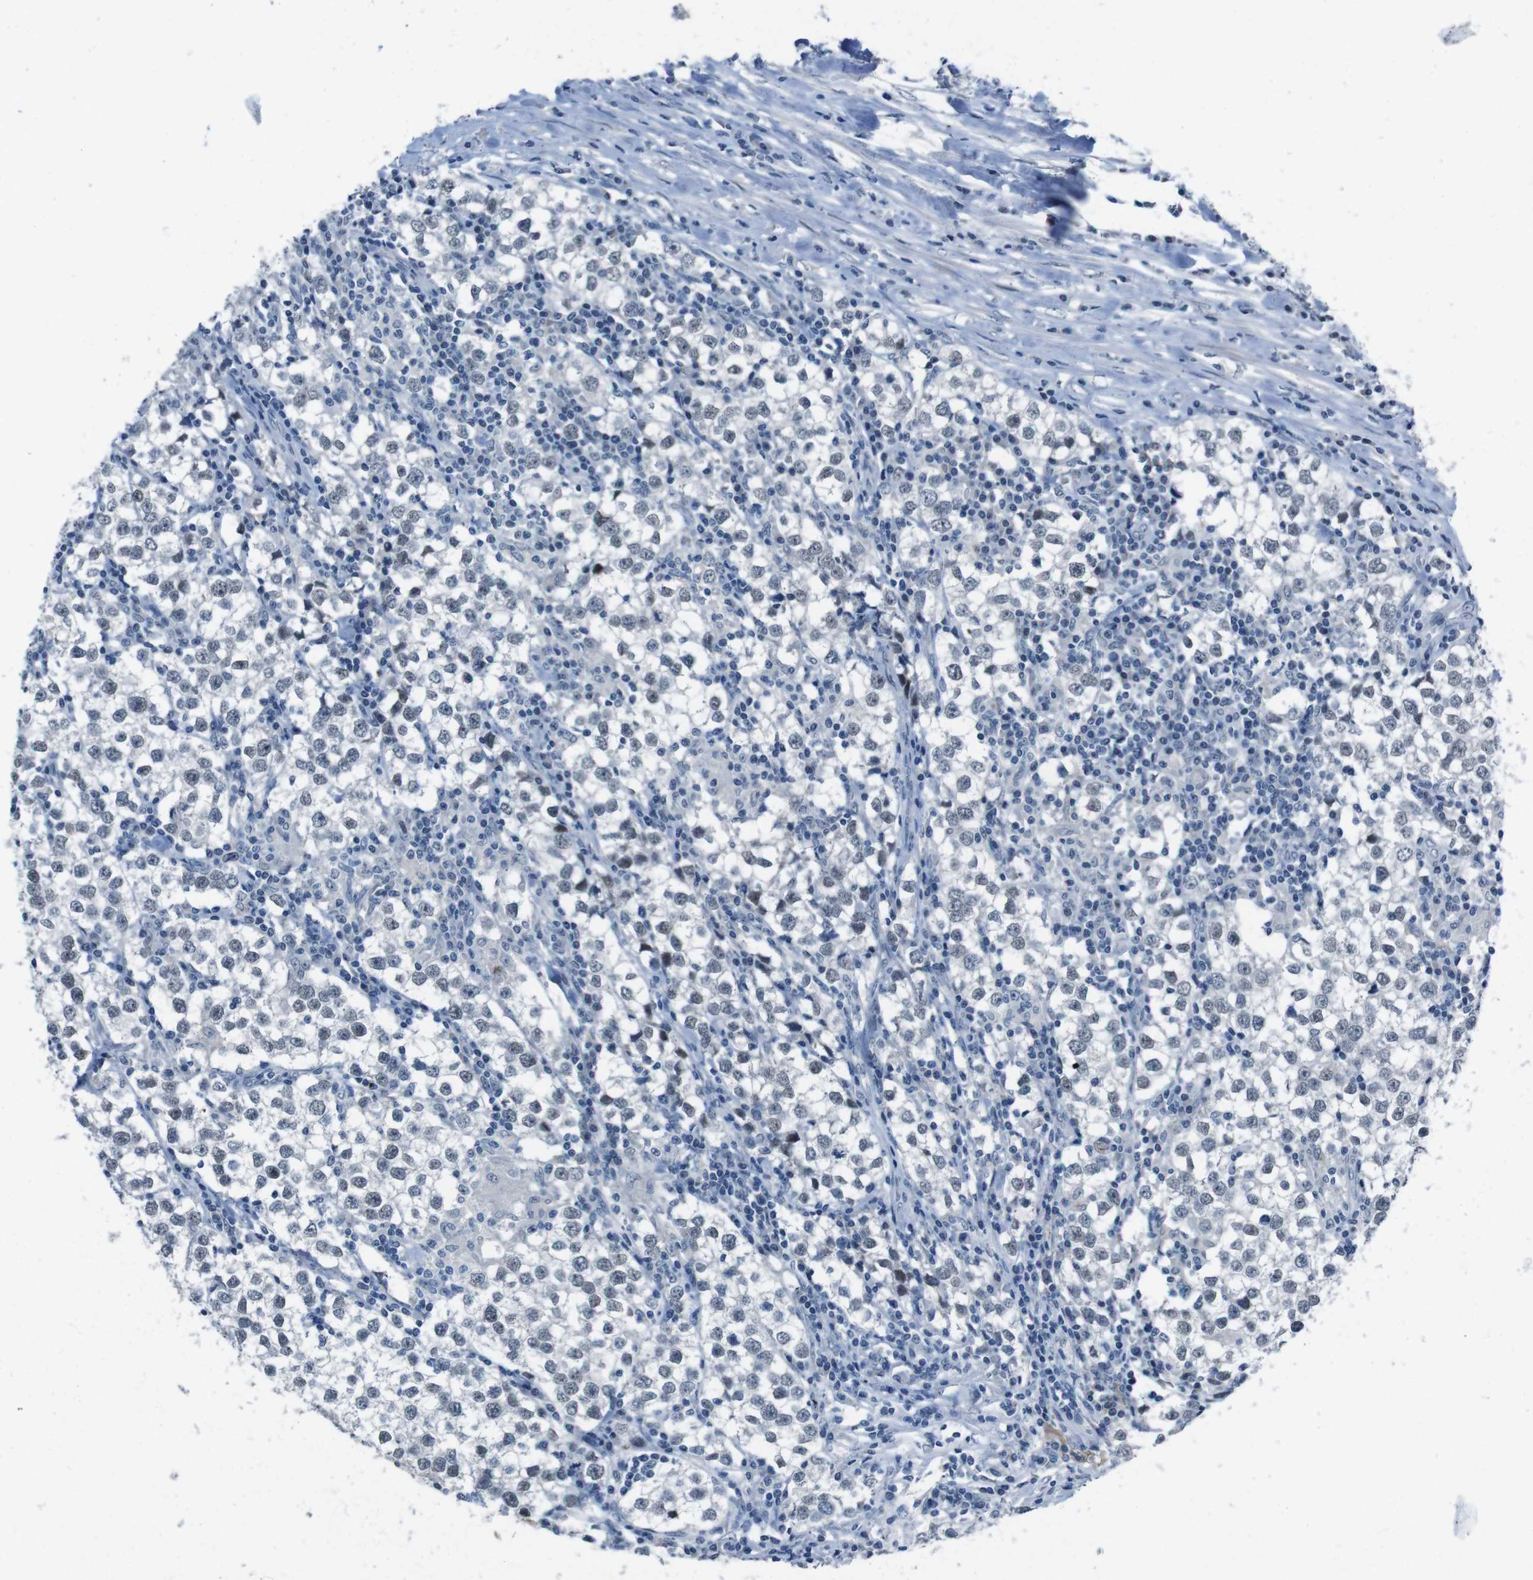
{"staining": {"intensity": "negative", "quantity": "none", "location": "none"}, "tissue": "testis cancer", "cell_type": "Tumor cells", "image_type": "cancer", "snomed": [{"axis": "morphology", "description": "Seminoma, NOS"}, {"axis": "morphology", "description": "Carcinoma, Embryonal, NOS"}, {"axis": "topography", "description": "Testis"}], "caption": "Human testis embryonal carcinoma stained for a protein using immunohistochemistry displays no positivity in tumor cells.", "gene": "CDHR2", "patient": {"sex": "male", "age": 36}}